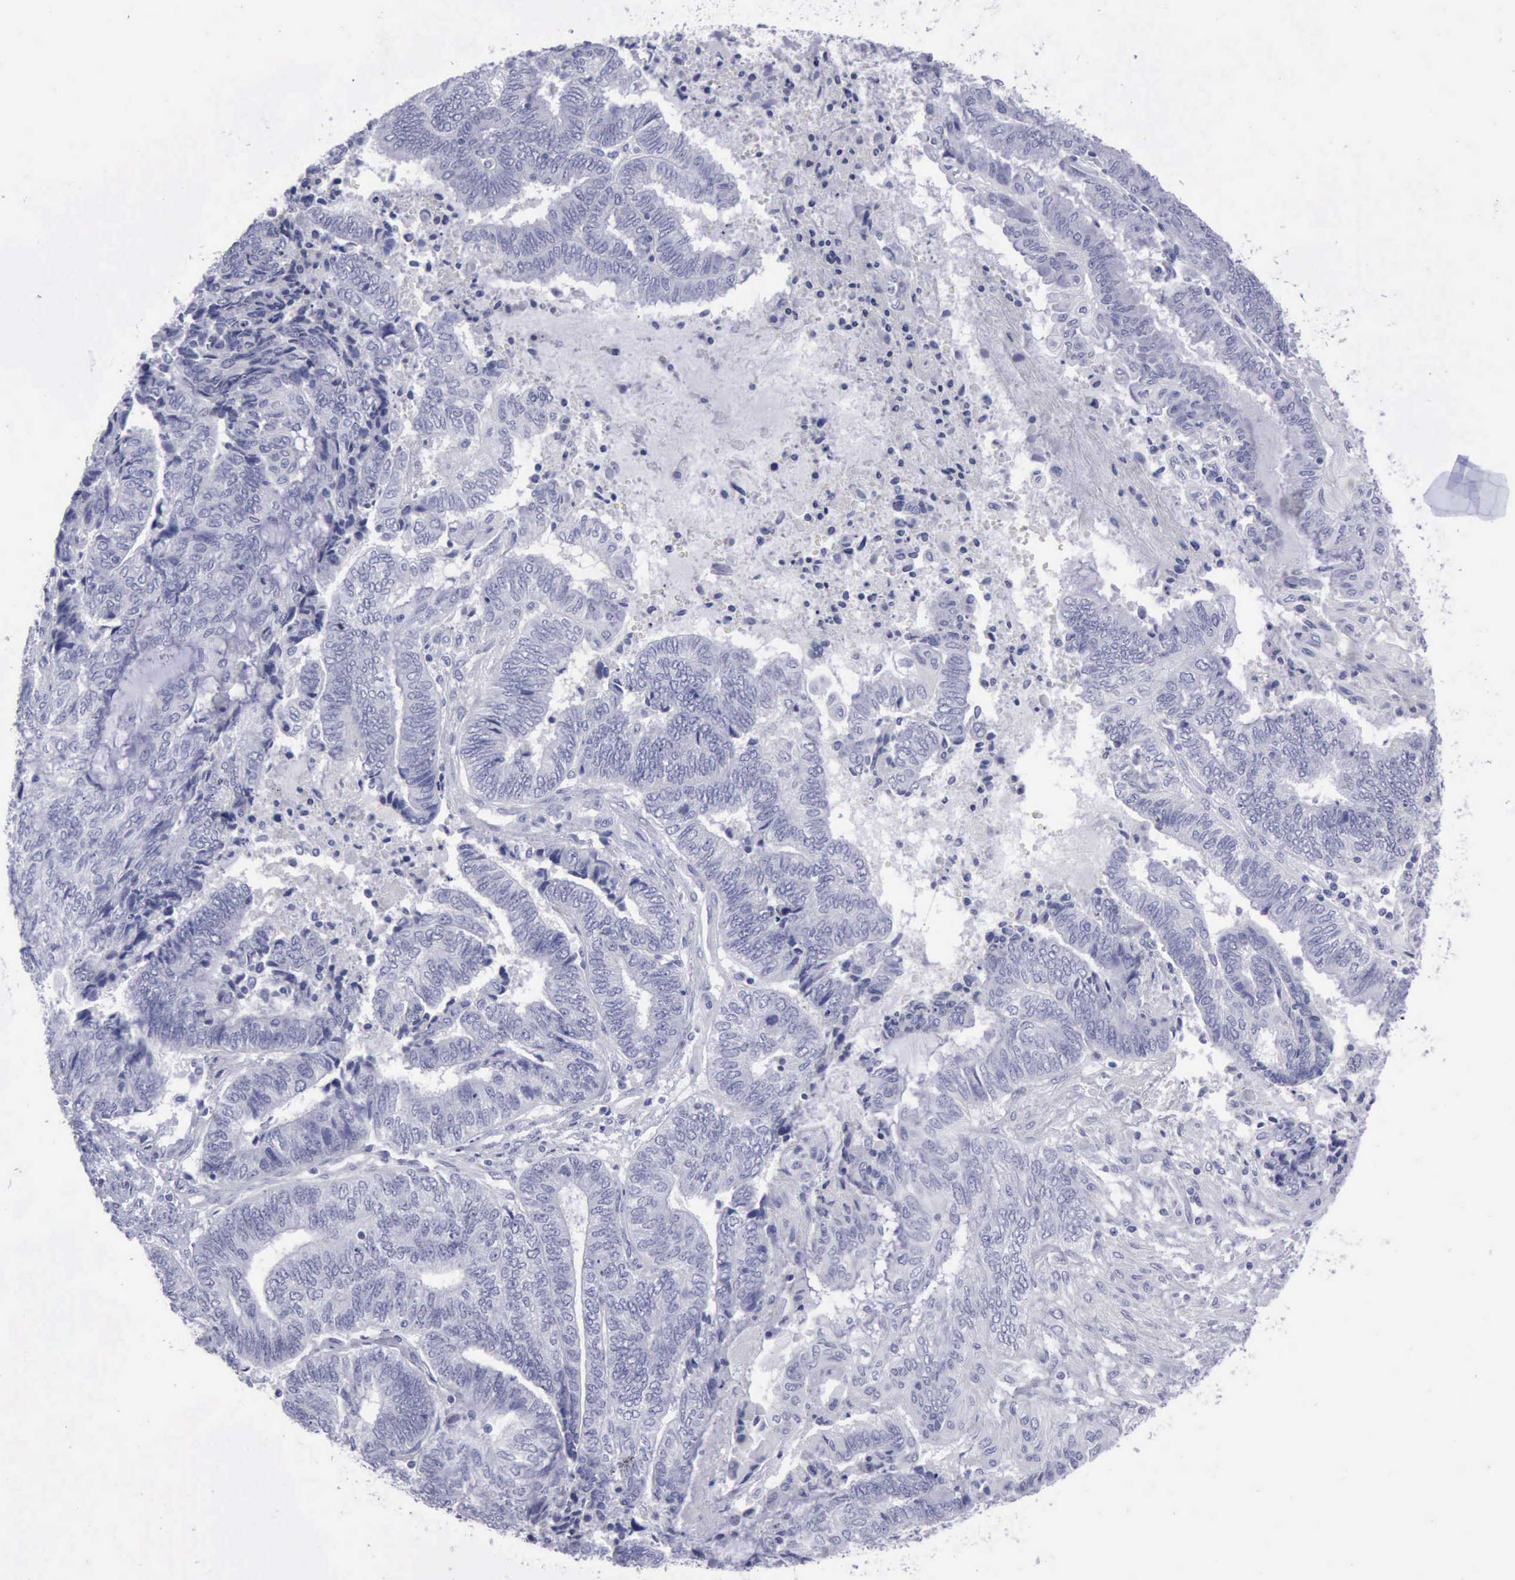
{"staining": {"intensity": "negative", "quantity": "none", "location": "none"}, "tissue": "endometrial cancer", "cell_type": "Tumor cells", "image_type": "cancer", "snomed": [{"axis": "morphology", "description": "Adenocarcinoma, NOS"}, {"axis": "topography", "description": "Uterus"}, {"axis": "topography", "description": "Endometrium"}], "caption": "Immunohistochemical staining of adenocarcinoma (endometrial) exhibits no significant staining in tumor cells.", "gene": "KRT13", "patient": {"sex": "female", "age": 70}}